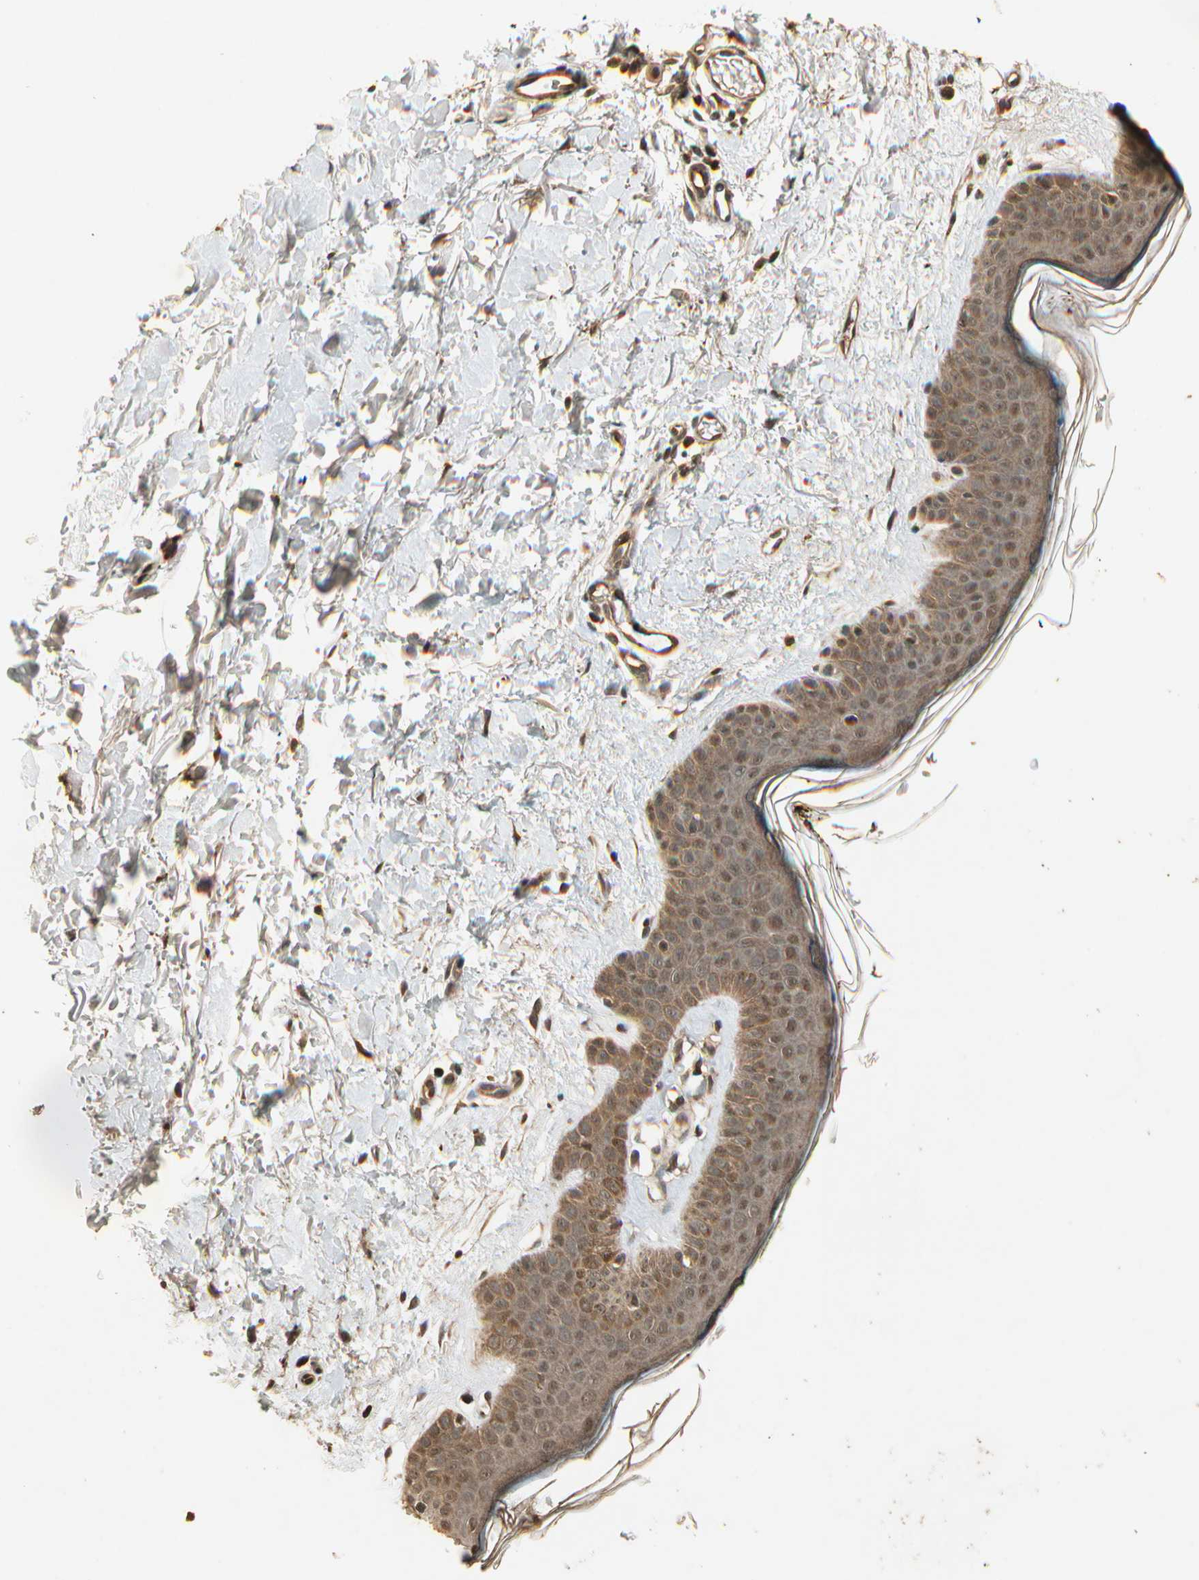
{"staining": {"intensity": "strong", "quantity": ">75%", "location": "cytoplasmic/membranous"}, "tissue": "skin", "cell_type": "Fibroblasts", "image_type": "normal", "snomed": [{"axis": "morphology", "description": "Normal tissue, NOS"}, {"axis": "topography", "description": "Skin"}], "caption": "IHC of unremarkable skin displays high levels of strong cytoplasmic/membranous expression in about >75% of fibroblasts.", "gene": "RFFL", "patient": {"sex": "female", "age": 56}}